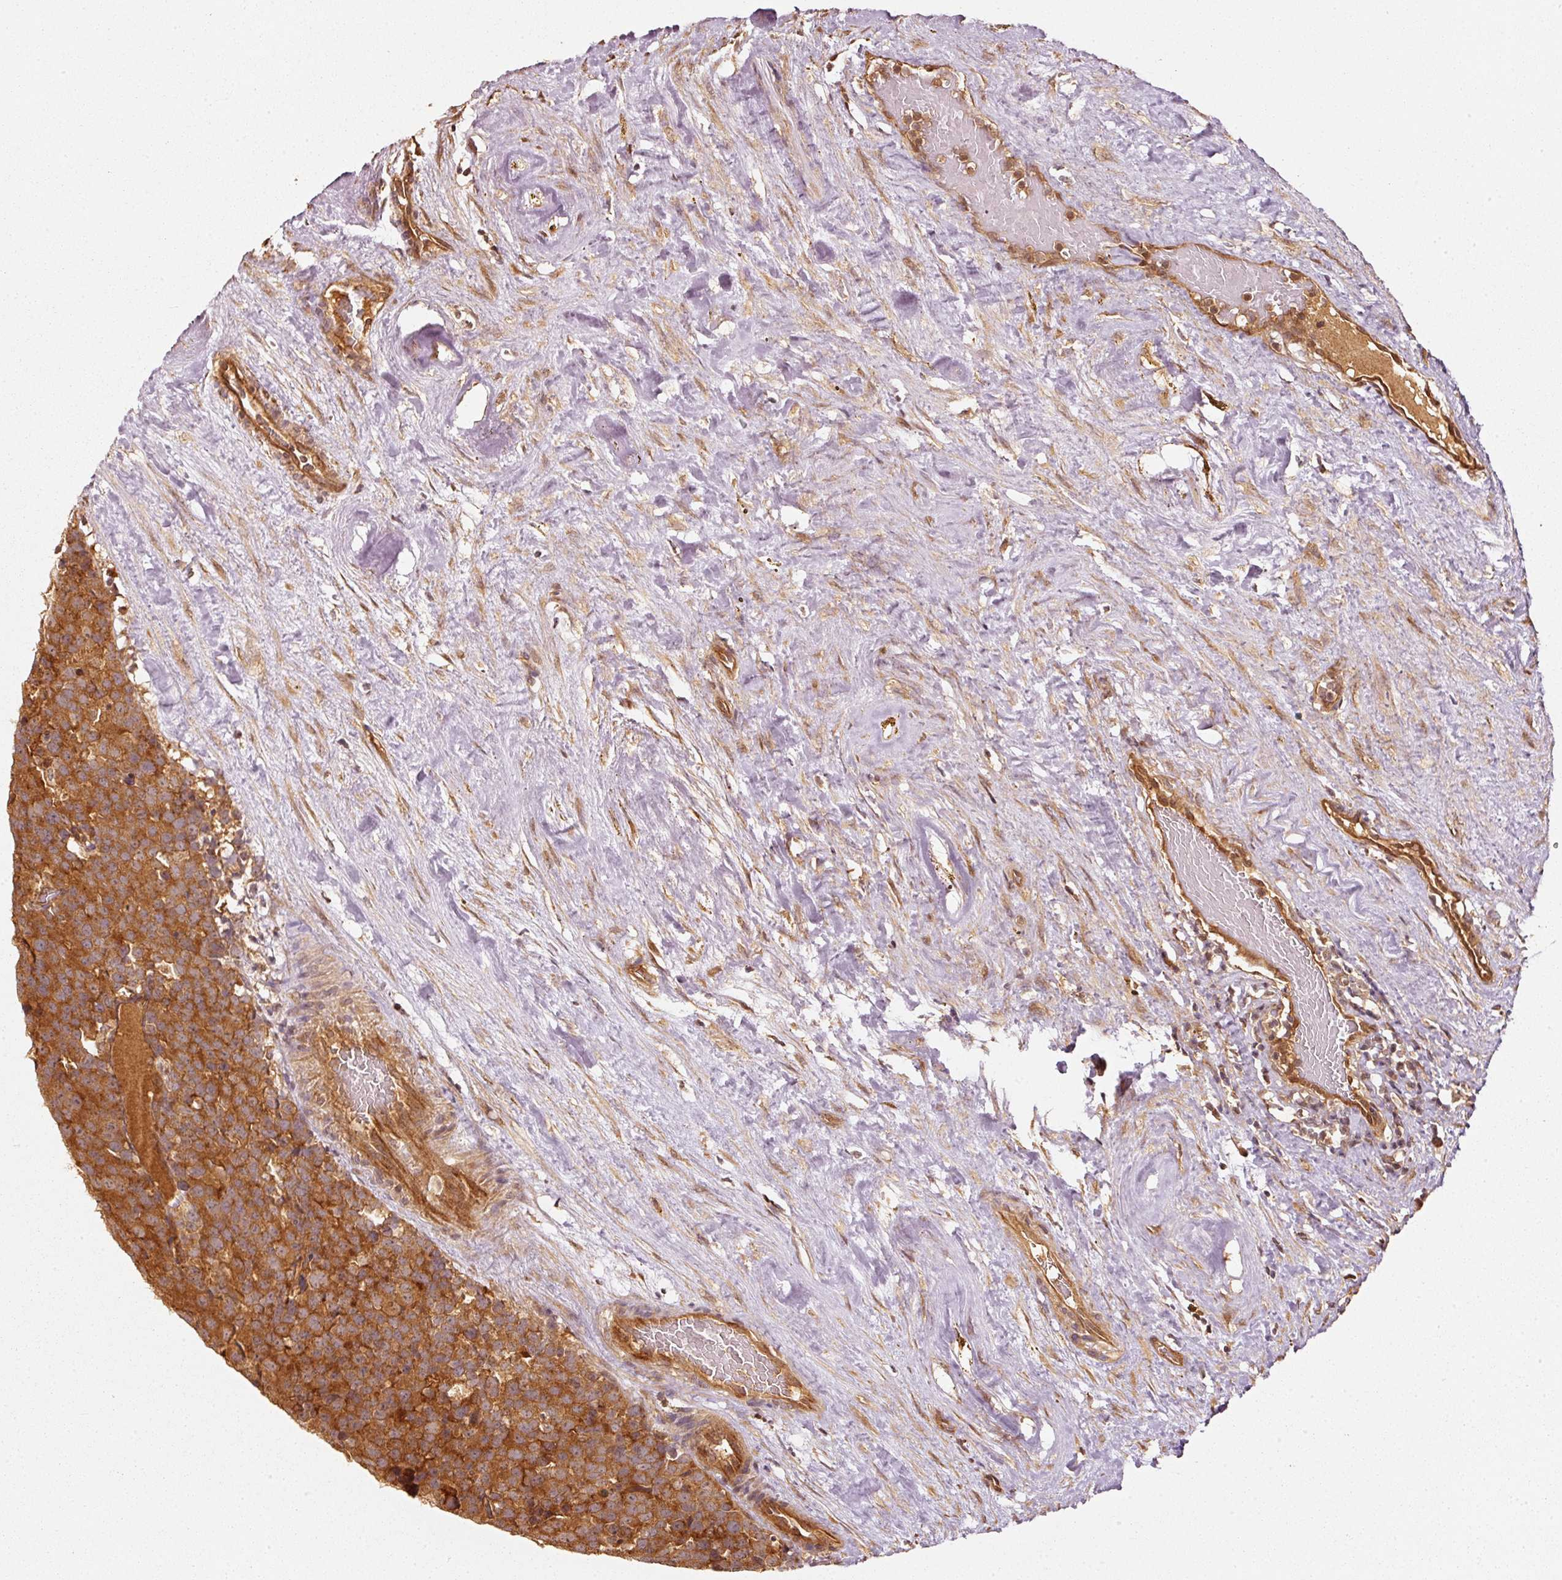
{"staining": {"intensity": "strong", "quantity": ">75%", "location": "cytoplasmic/membranous"}, "tissue": "testis cancer", "cell_type": "Tumor cells", "image_type": "cancer", "snomed": [{"axis": "morphology", "description": "Seminoma, NOS"}, {"axis": "topography", "description": "Testis"}], "caption": "A brown stain labels strong cytoplasmic/membranous staining of a protein in human seminoma (testis) tumor cells.", "gene": "STAU1", "patient": {"sex": "male", "age": 71}}